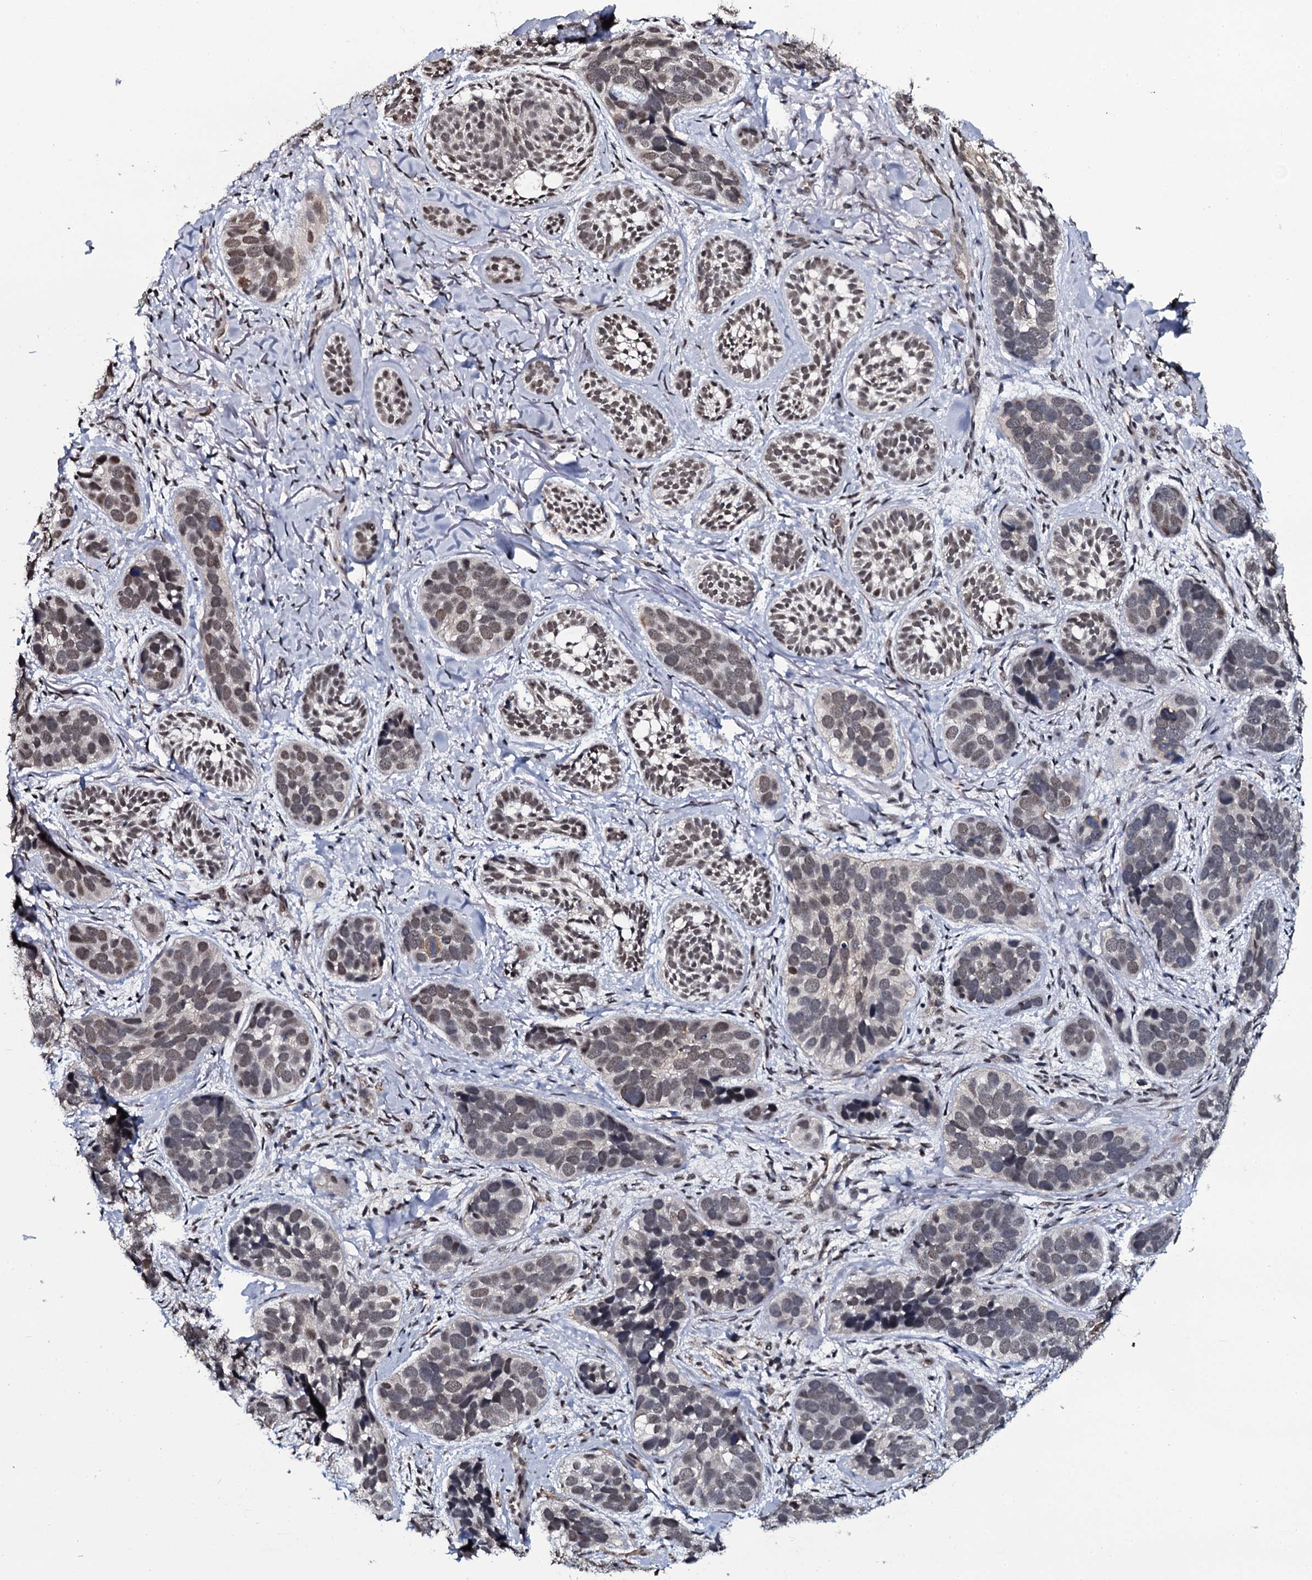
{"staining": {"intensity": "weak", "quantity": "25%-75%", "location": "nuclear"}, "tissue": "skin cancer", "cell_type": "Tumor cells", "image_type": "cancer", "snomed": [{"axis": "morphology", "description": "Basal cell carcinoma"}, {"axis": "topography", "description": "Skin"}], "caption": "Protein expression analysis of human basal cell carcinoma (skin) reveals weak nuclear positivity in approximately 25%-75% of tumor cells.", "gene": "SH2D4B", "patient": {"sex": "male", "age": 71}}